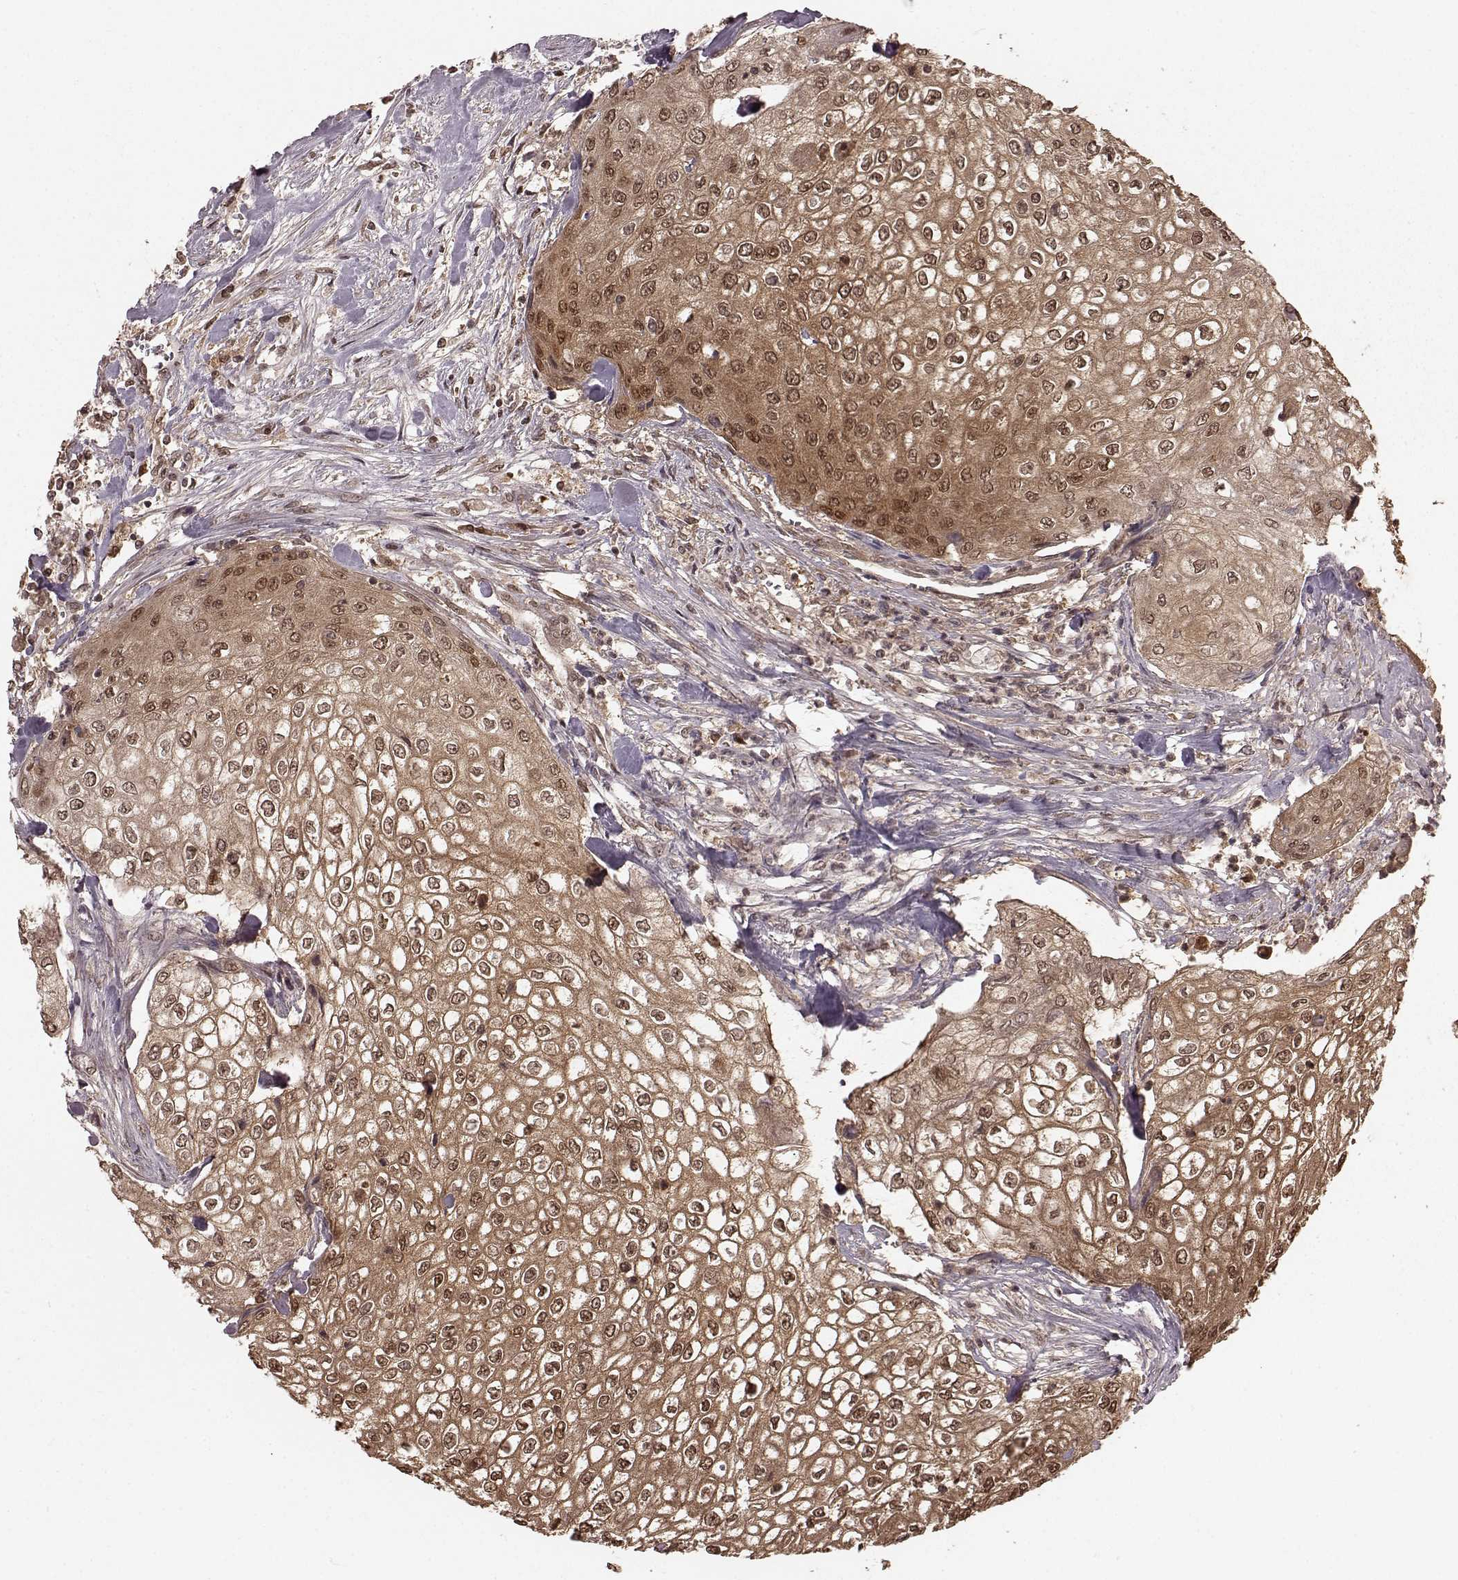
{"staining": {"intensity": "moderate", "quantity": ">75%", "location": "cytoplasmic/membranous,nuclear"}, "tissue": "urothelial cancer", "cell_type": "Tumor cells", "image_type": "cancer", "snomed": [{"axis": "morphology", "description": "Urothelial carcinoma, High grade"}, {"axis": "topography", "description": "Urinary bladder"}], "caption": "Urothelial cancer tissue displays moderate cytoplasmic/membranous and nuclear positivity in approximately >75% of tumor cells, visualized by immunohistochemistry.", "gene": "GSS", "patient": {"sex": "male", "age": 62}}